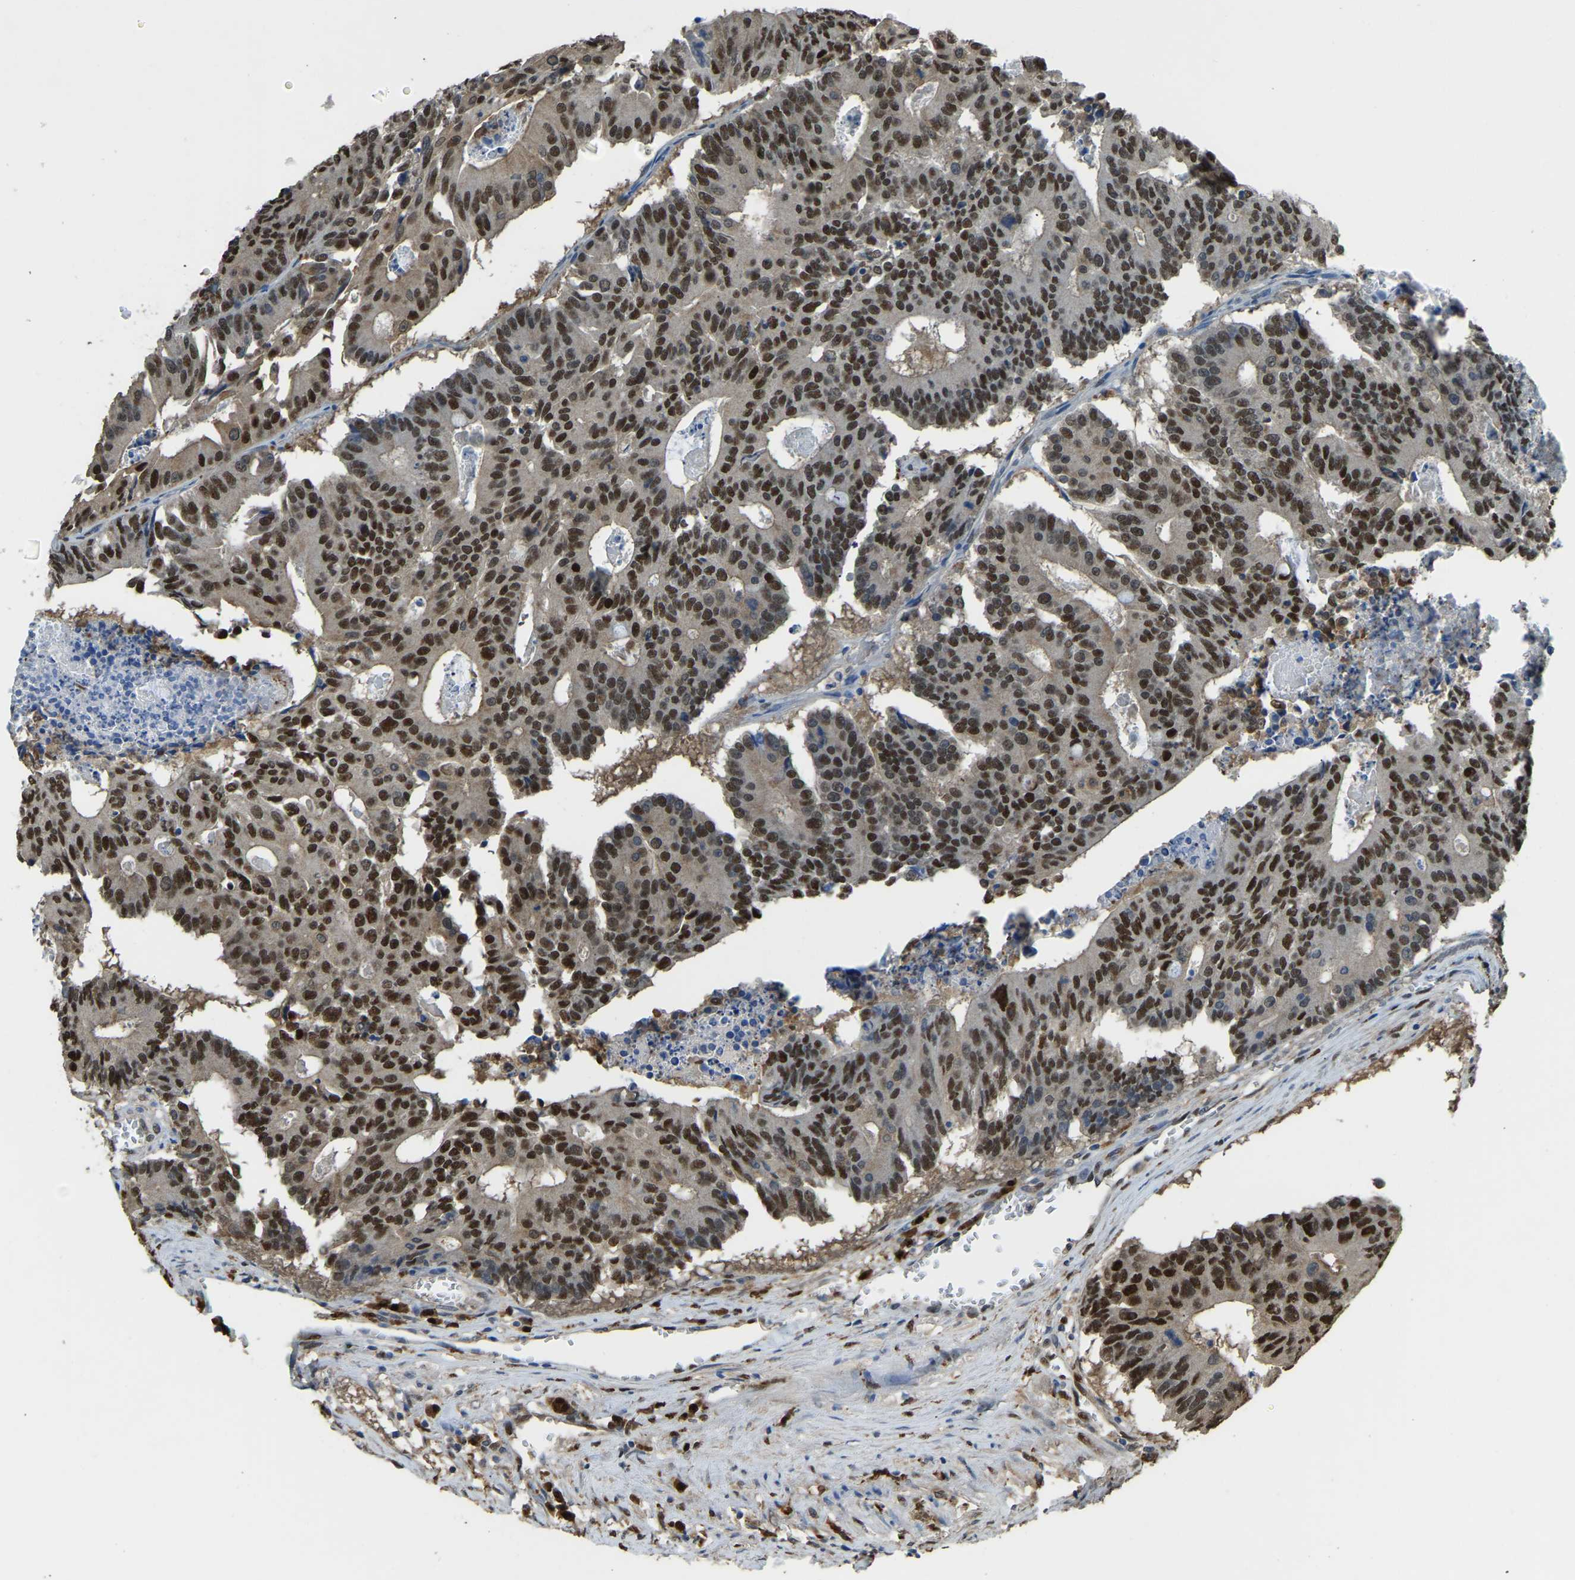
{"staining": {"intensity": "strong", "quantity": ">75%", "location": "nuclear"}, "tissue": "colorectal cancer", "cell_type": "Tumor cells", "image_type": "cancer", "snomed": [{"axis": "morphology", "description": "Adenocarcinoma, NOS"}, {"axis": "topography", "description": "Colon"}], "caption": "Strong nuclear protein staining is identified in about >75% of tumor cells in colorectal cancer. The protein of interest is stained brown, and the nuclei are stained in blue (DAB (3,3'-diaminobenzidine) IHC with brightfield microscopy, high magnification).", "gene": "NANS", "patient": {"sex": "male", "age": 87}}